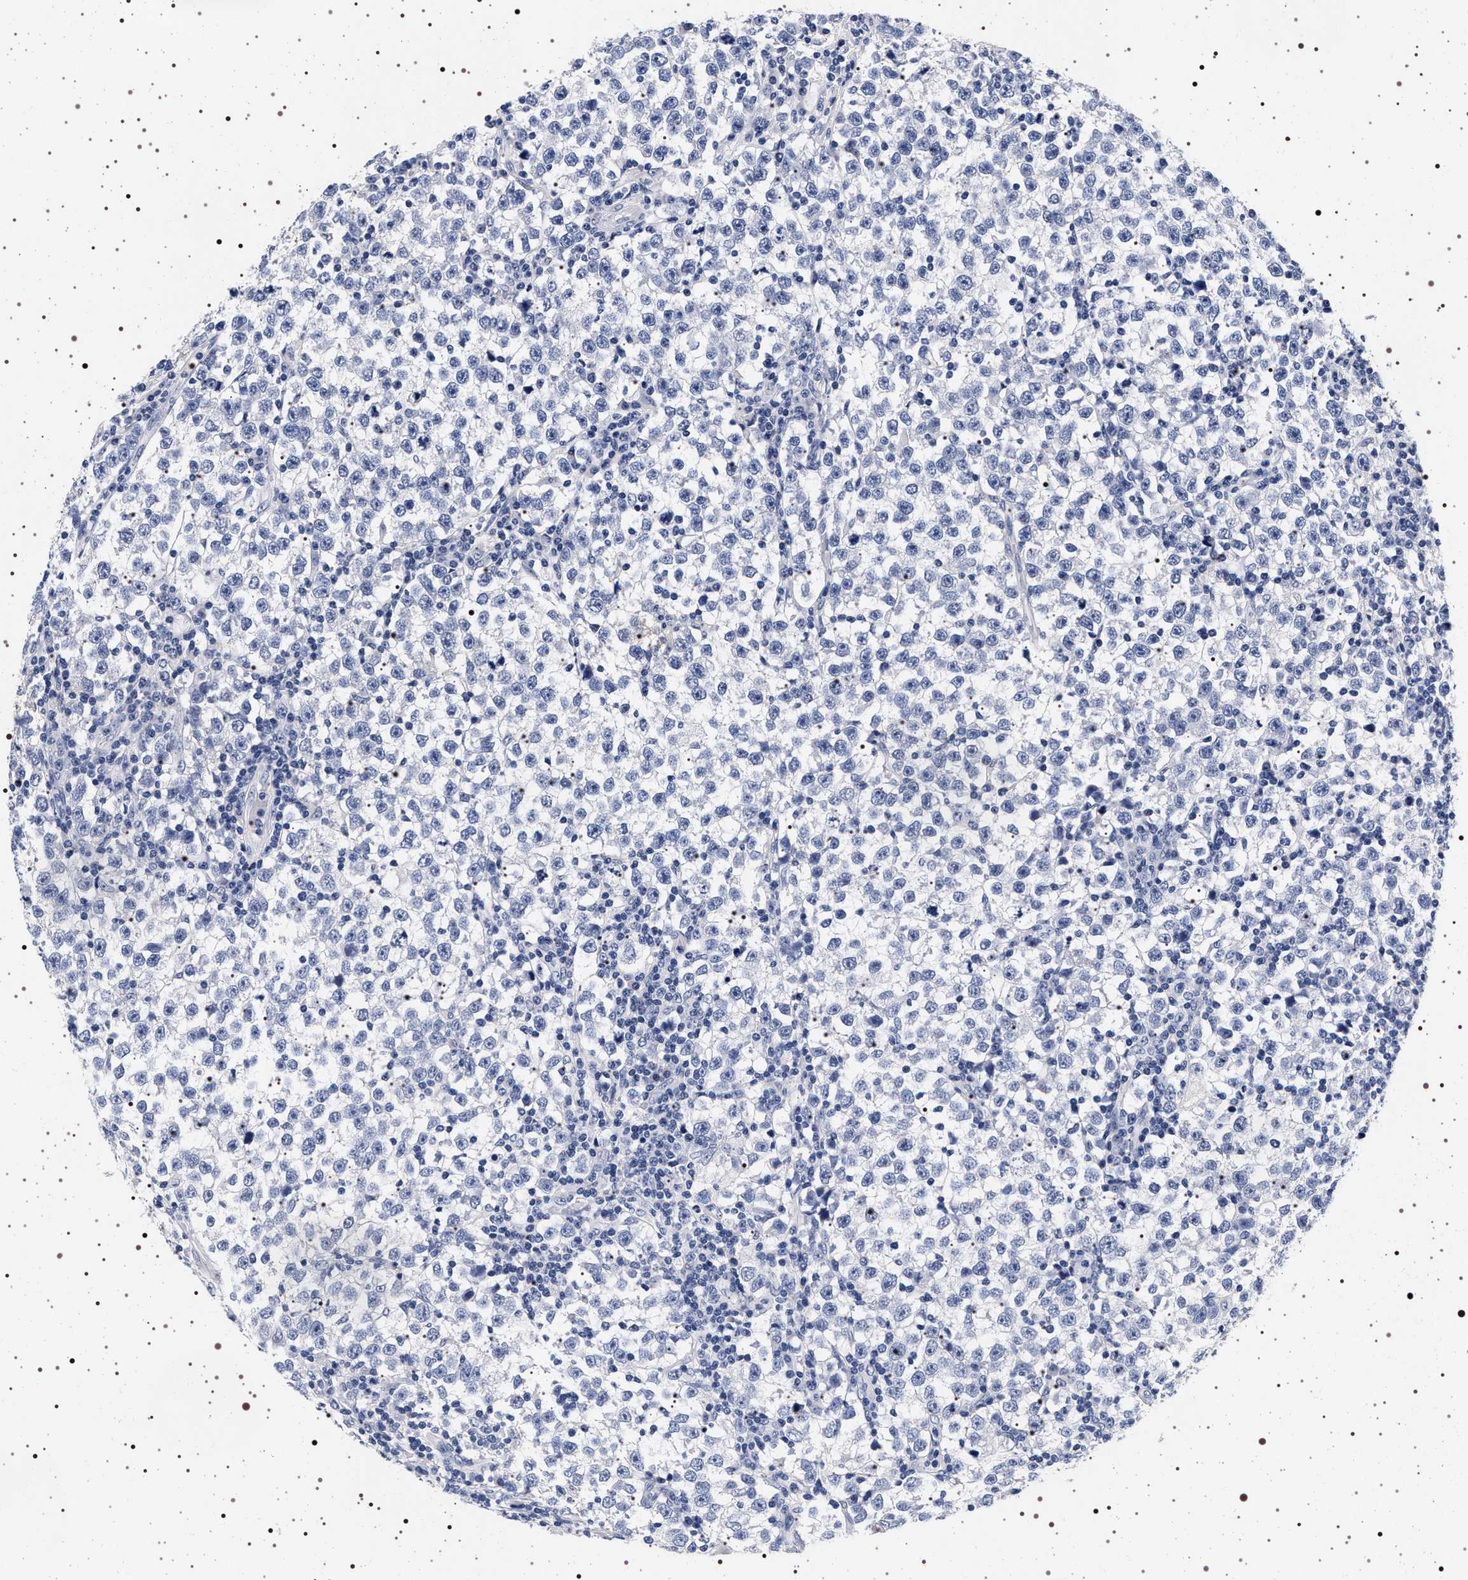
{"staining": {"intensity": "negative", "quantity": "none", "location": "none"}, "tissue": "testis cancer", "cell_type": "Tumor cells", "image_type": "cancer", "snomed": [{"axis": "morphology", "description": "Seminoma, NOS"}, {"axis": "topography", "description": "Testis"}], "caption": "Immunohistochemistry histopathology image of human seminoma (testis) stained for a protein (brown), which displays no staining in tumor cells.", "gene": "MAPK10", "patient": {"sex": "male", "age": 43}}